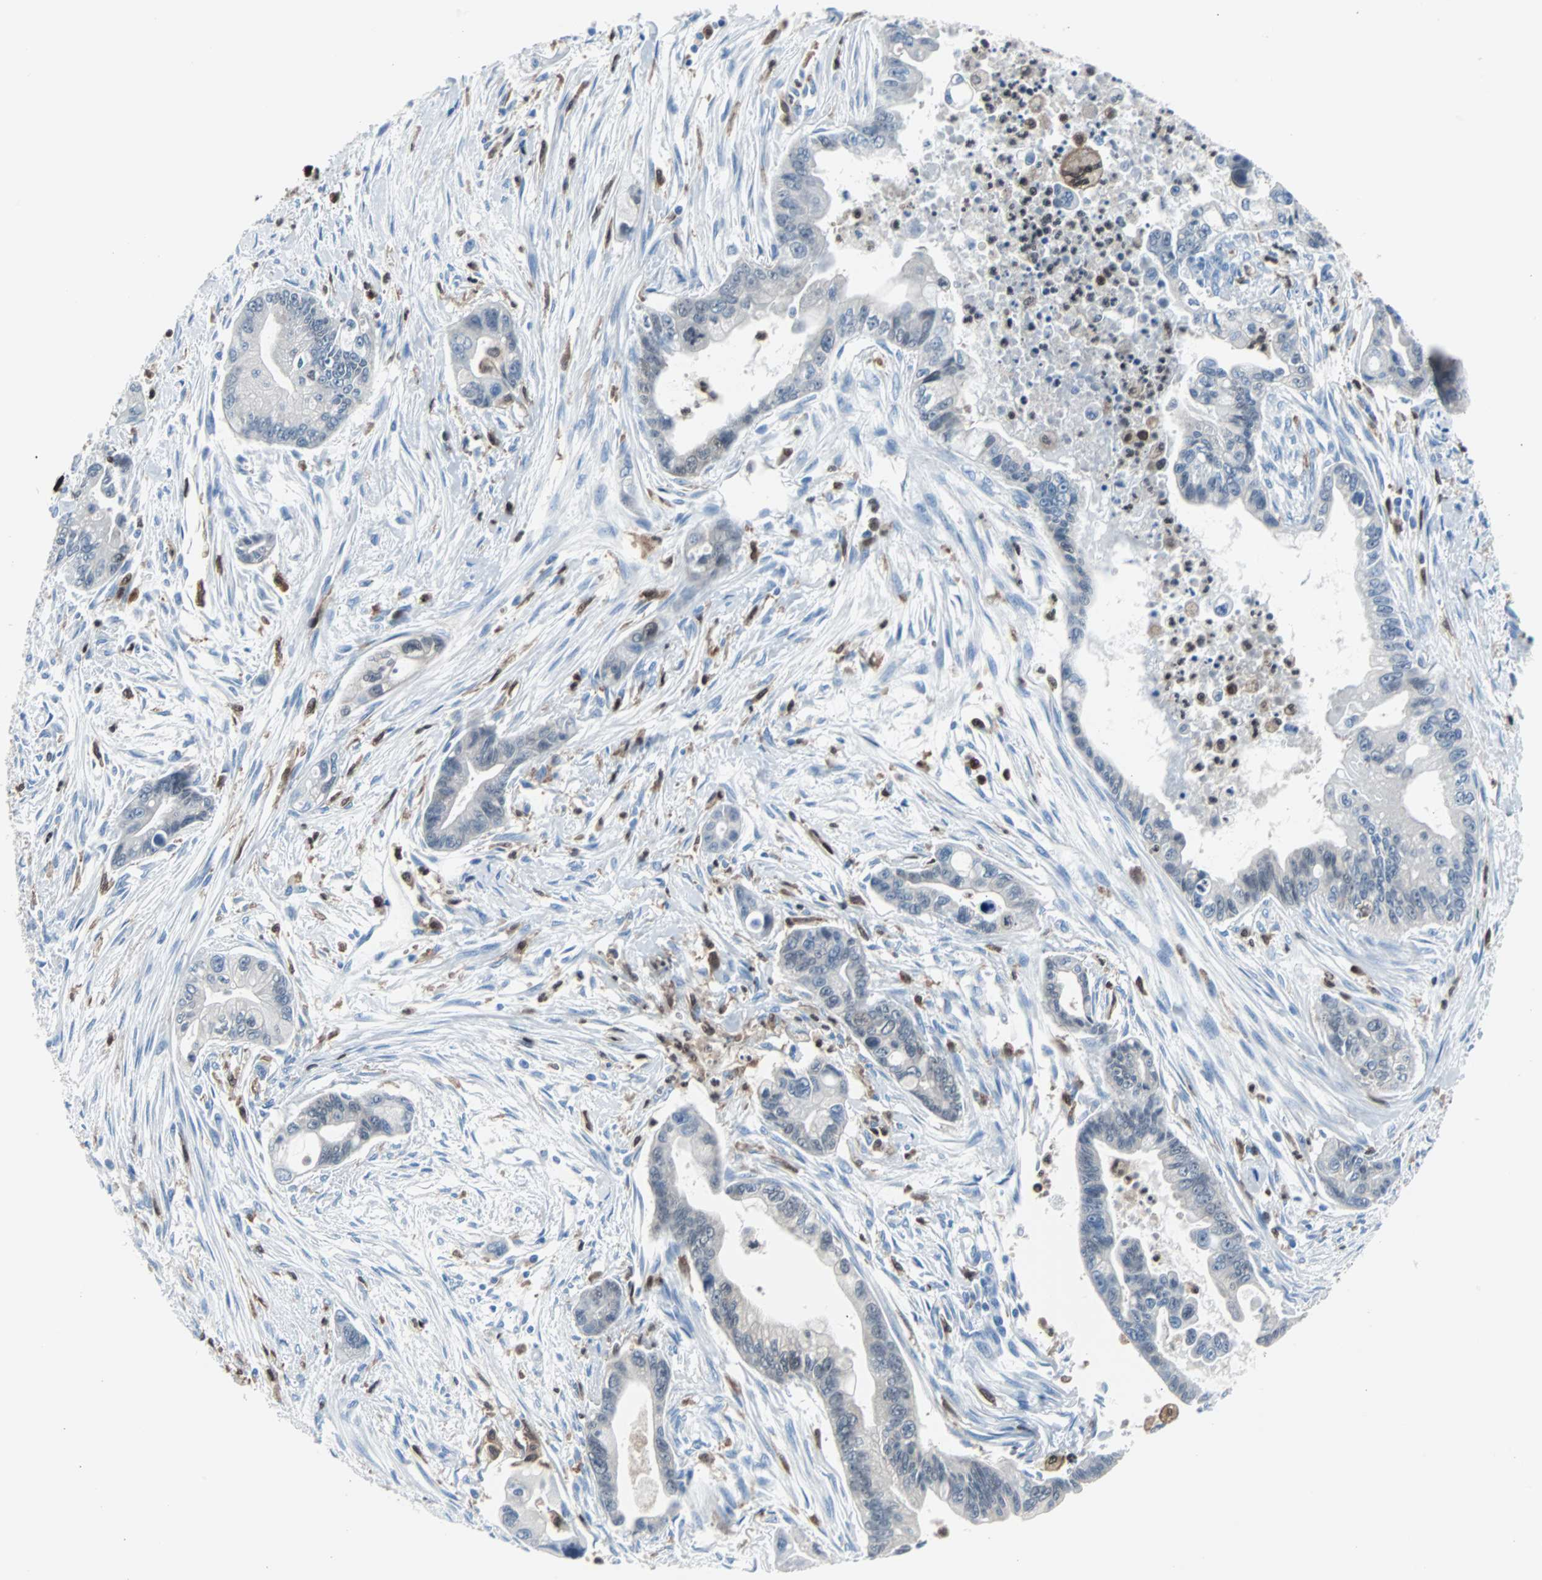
{"staining": {"intensity": "negative", "quantity": "none", "location": "none"}, "tissue": "pancreatic cancer", "cell_type": "Tumor cells", "image_type": "cancer", "snomed": [{"axis": "morphology", "description": "Adenocarcinoma, NOS"}, {"axis": "topography", "description": "Pancreas"}], "caption": "Pancreatic cancer (adenocarcinoma) stained for a protein using IHC exhibits no expression tumor cells.", "gene": "SYK", "patient": {"sex": "male", "age": 70}}